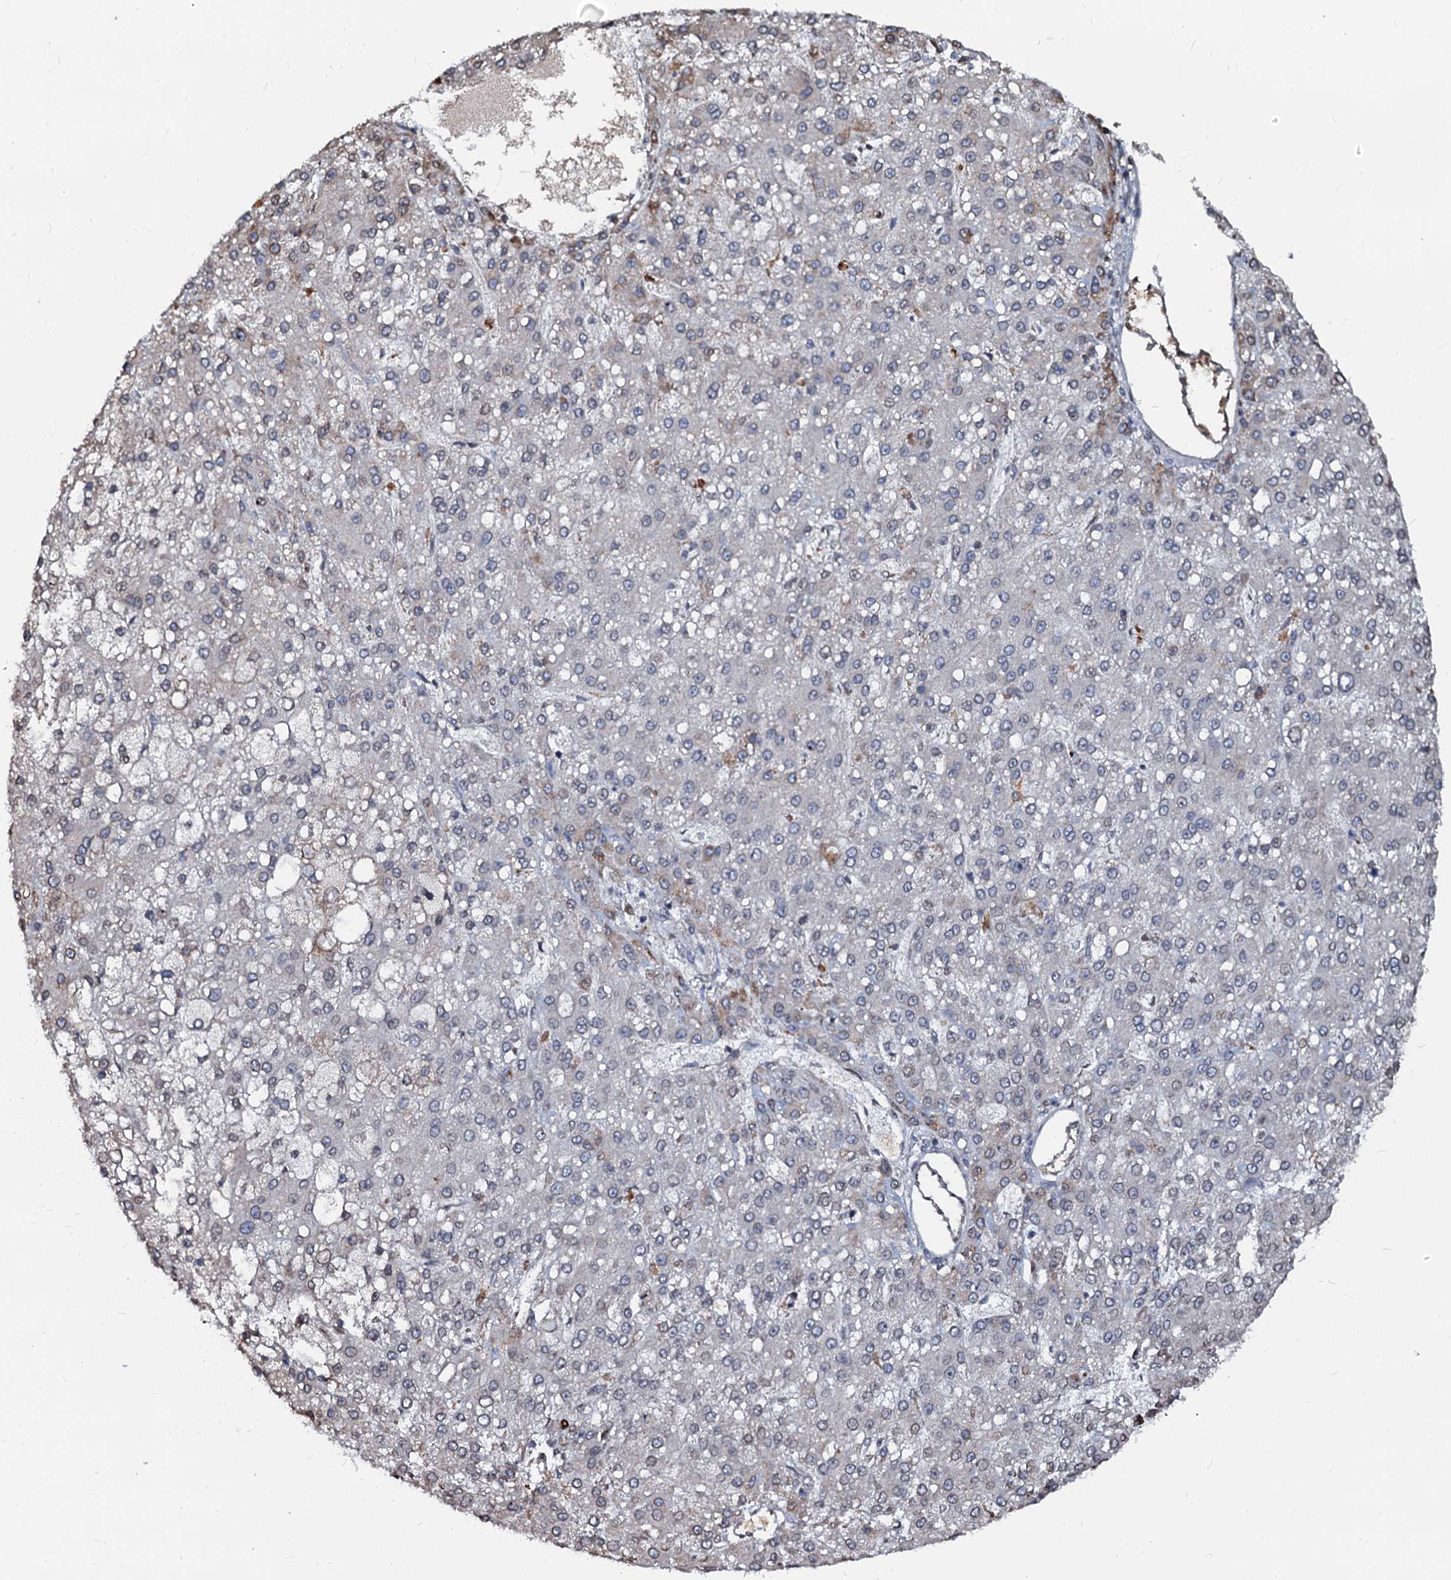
{"staining": {"intensity": "negative", "quantity": "none", "location": "none"}, "tissue": "liver cancer", "cell_type": "Tumor cells", "image_type": "cancer", "snomed": [{"axis": "morphology", "description": "Carcinoma, Hepatocellular, NOS"}, {"axis": "topography", "description": "Liver"}], "caption": "DAB immunohistochemical staining of human liver cancer (hepatocellular carcinoma) reveals no significant expression in tumor cells.", "gene": "NRP2", "patient": {"sex": "male", "age": 67}}